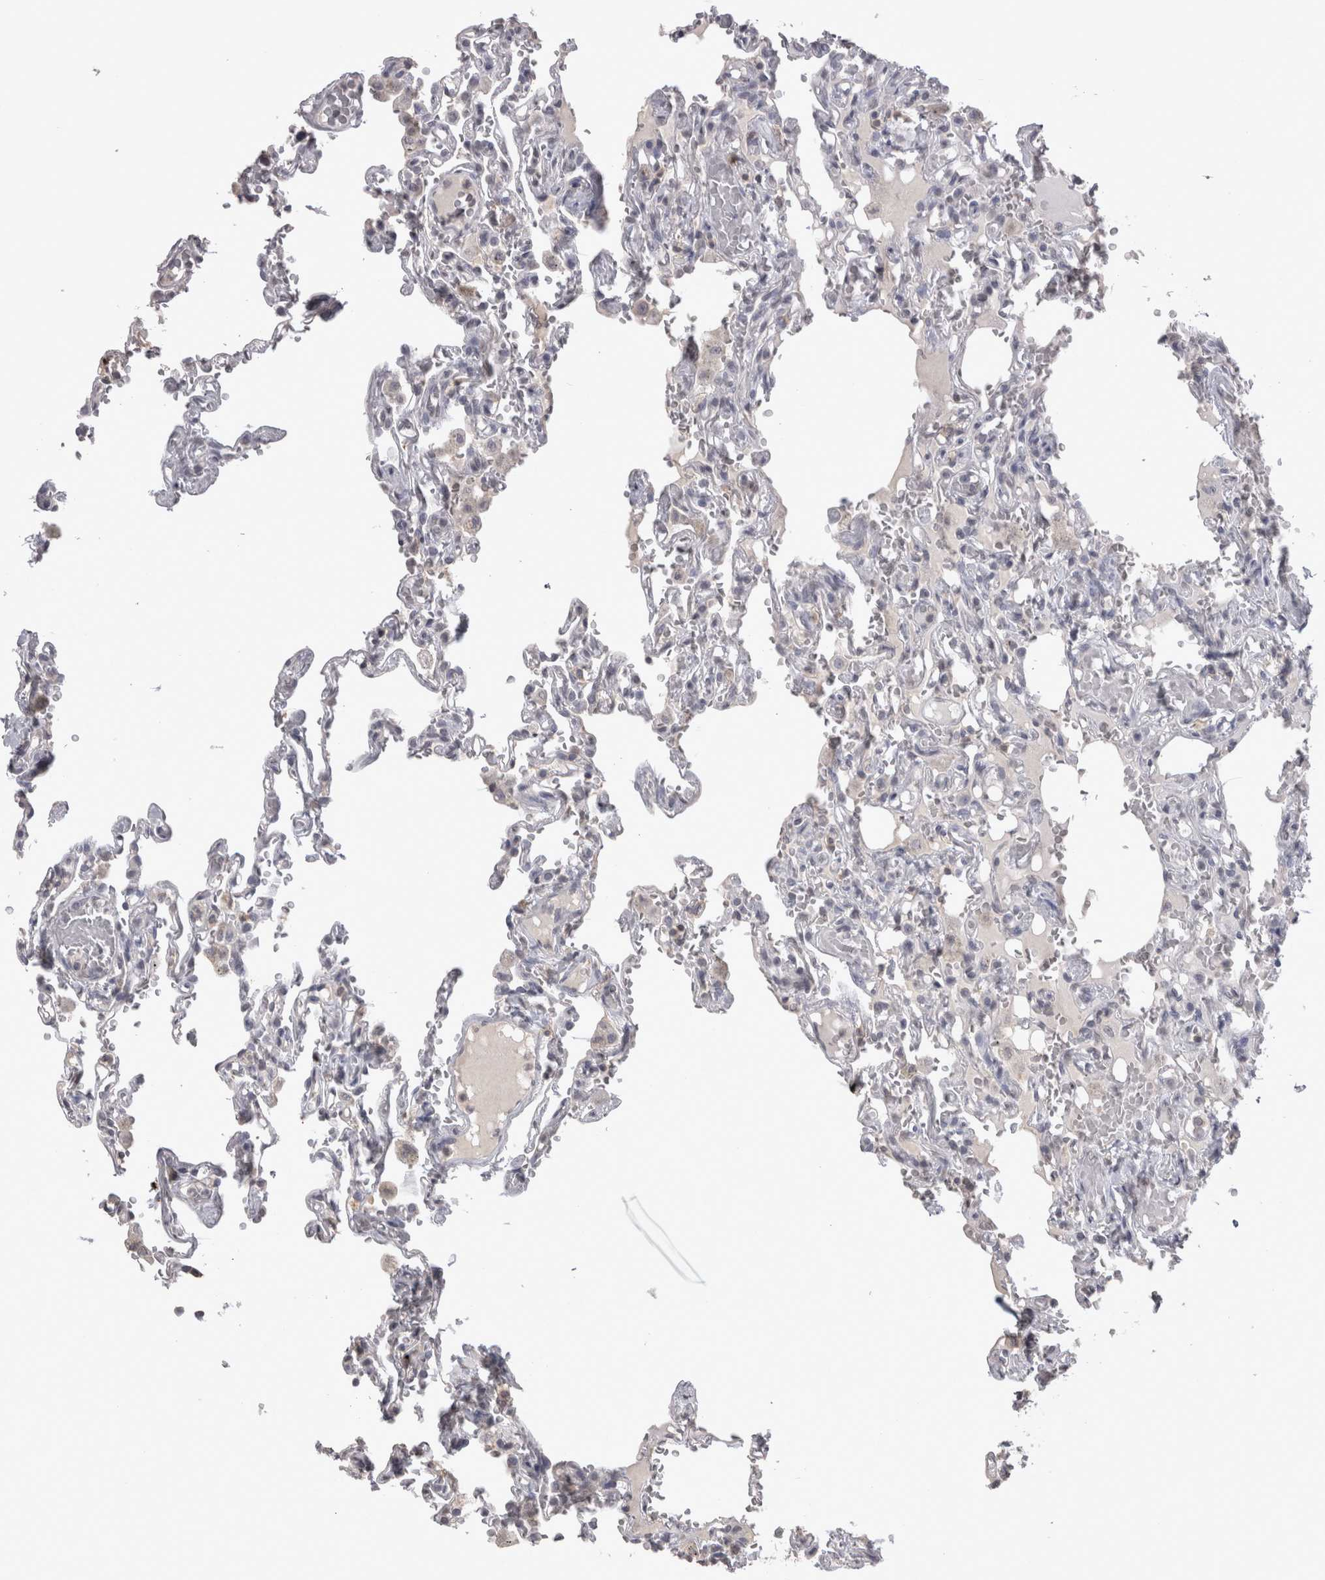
{"staining": {"intensity": "negative", "quantity": "none", "location": "none"}, "tissue": "lung", "cell_type": "Alveolar cells", "image_type": "normal", "snomed": [{"axis": "morphology", "description": "Normal tissue, NOS"}, {"axis": "topography", "description": "Lung"}], "caption": "DAB immunohistochemical staining of normal lung demonstrates no significant expression in alveolar cells. (DAB immunohistochemistry (IHC) with hematoxylin counter stain).", "gene": "LAX1", "patient": {"sex": "male", "age": 21}}